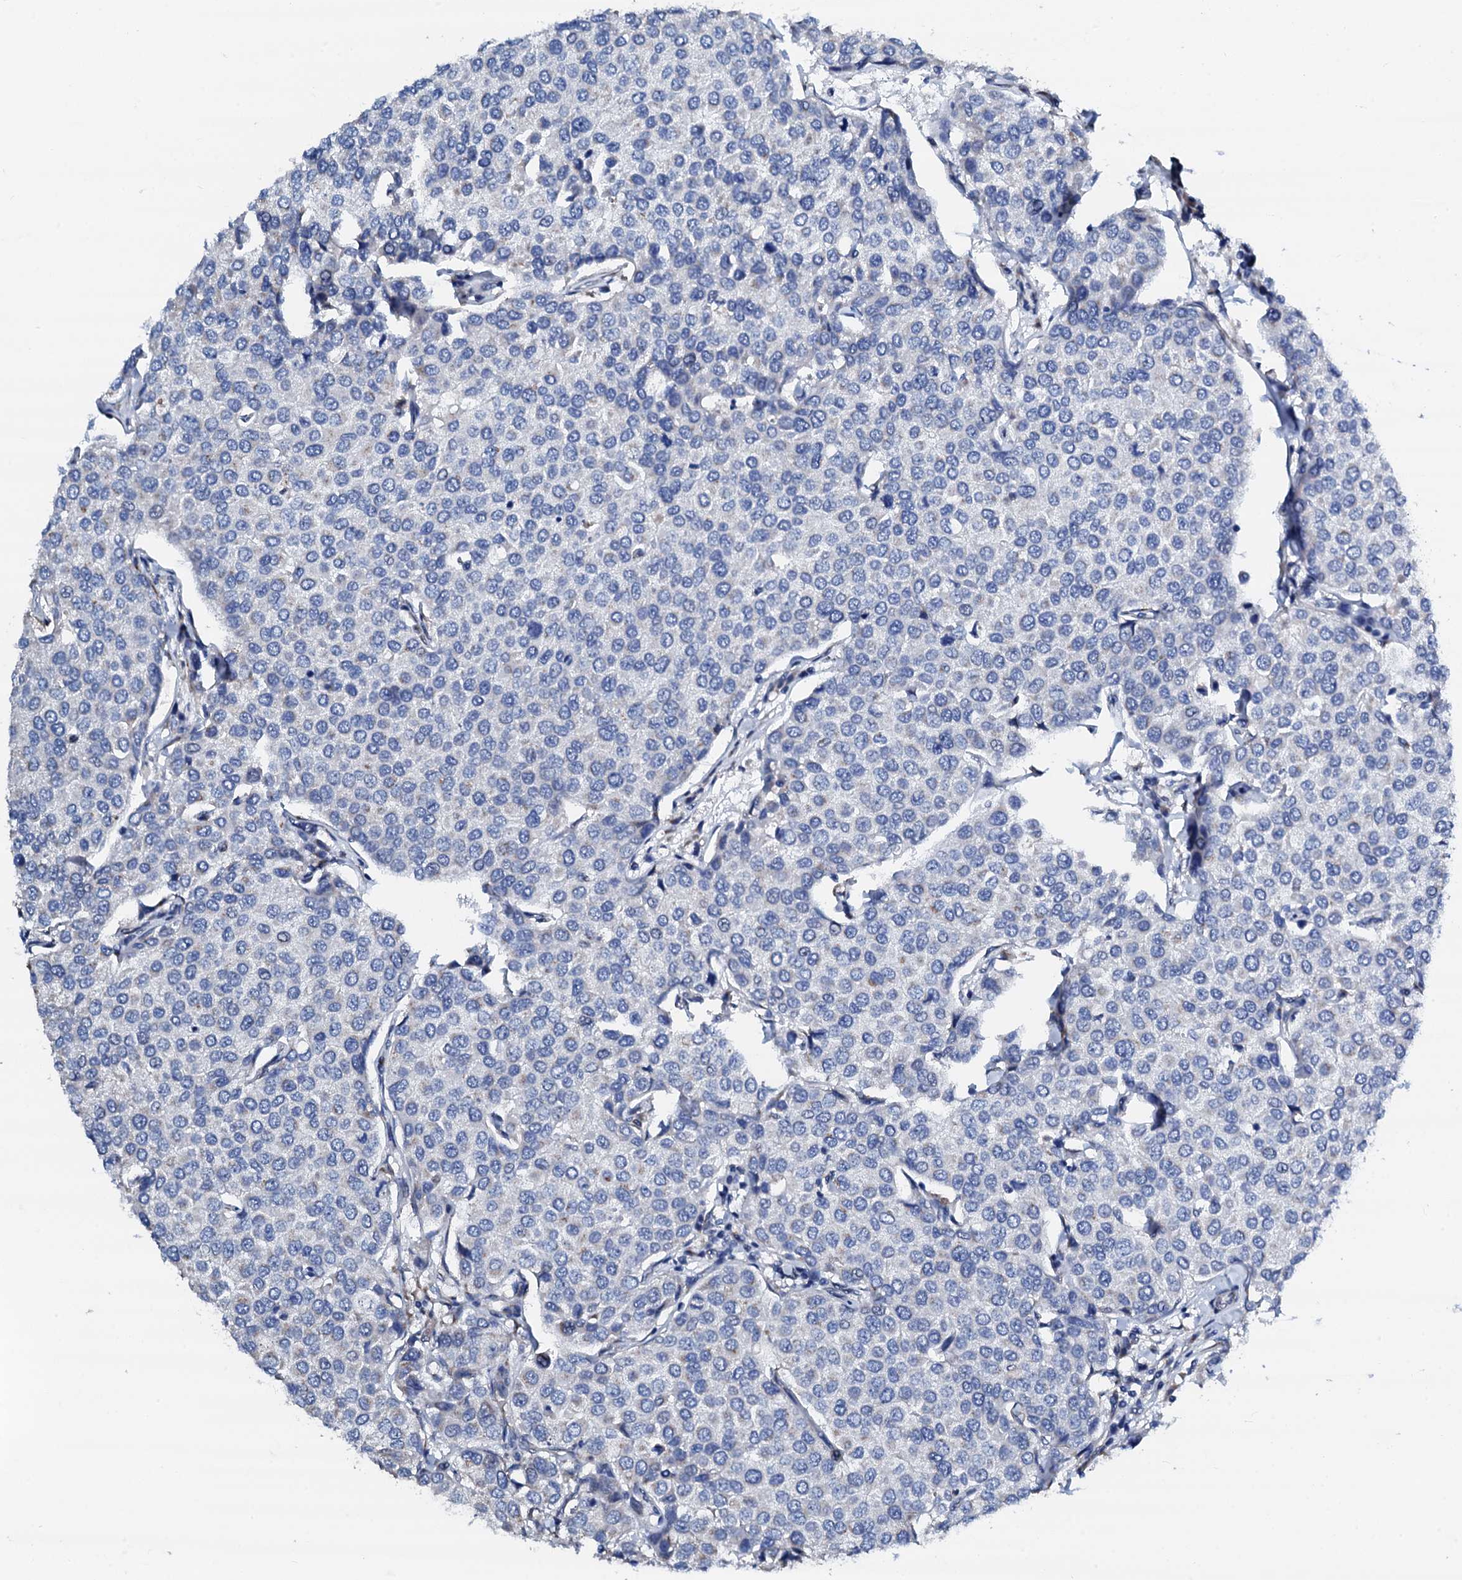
{"staining": {"intensity": "negative", "quantity": "none", "location": "none"}, "tissue": "breast cancer", "cell_type": "Tumor cells", "image_type": "cancer", "snomed": [{"axis": "morphology", "description": "Duct carcinoma"}, {"axis": "topography", "description": "Breast"}], "caption": "Immunohistochemistry of breast cancer (infiltrating ductal carcinoma) demonstrates no expression in tumor cells.", "gene": "AKAP3", "patient": {"sex": "female", "age": 55}}